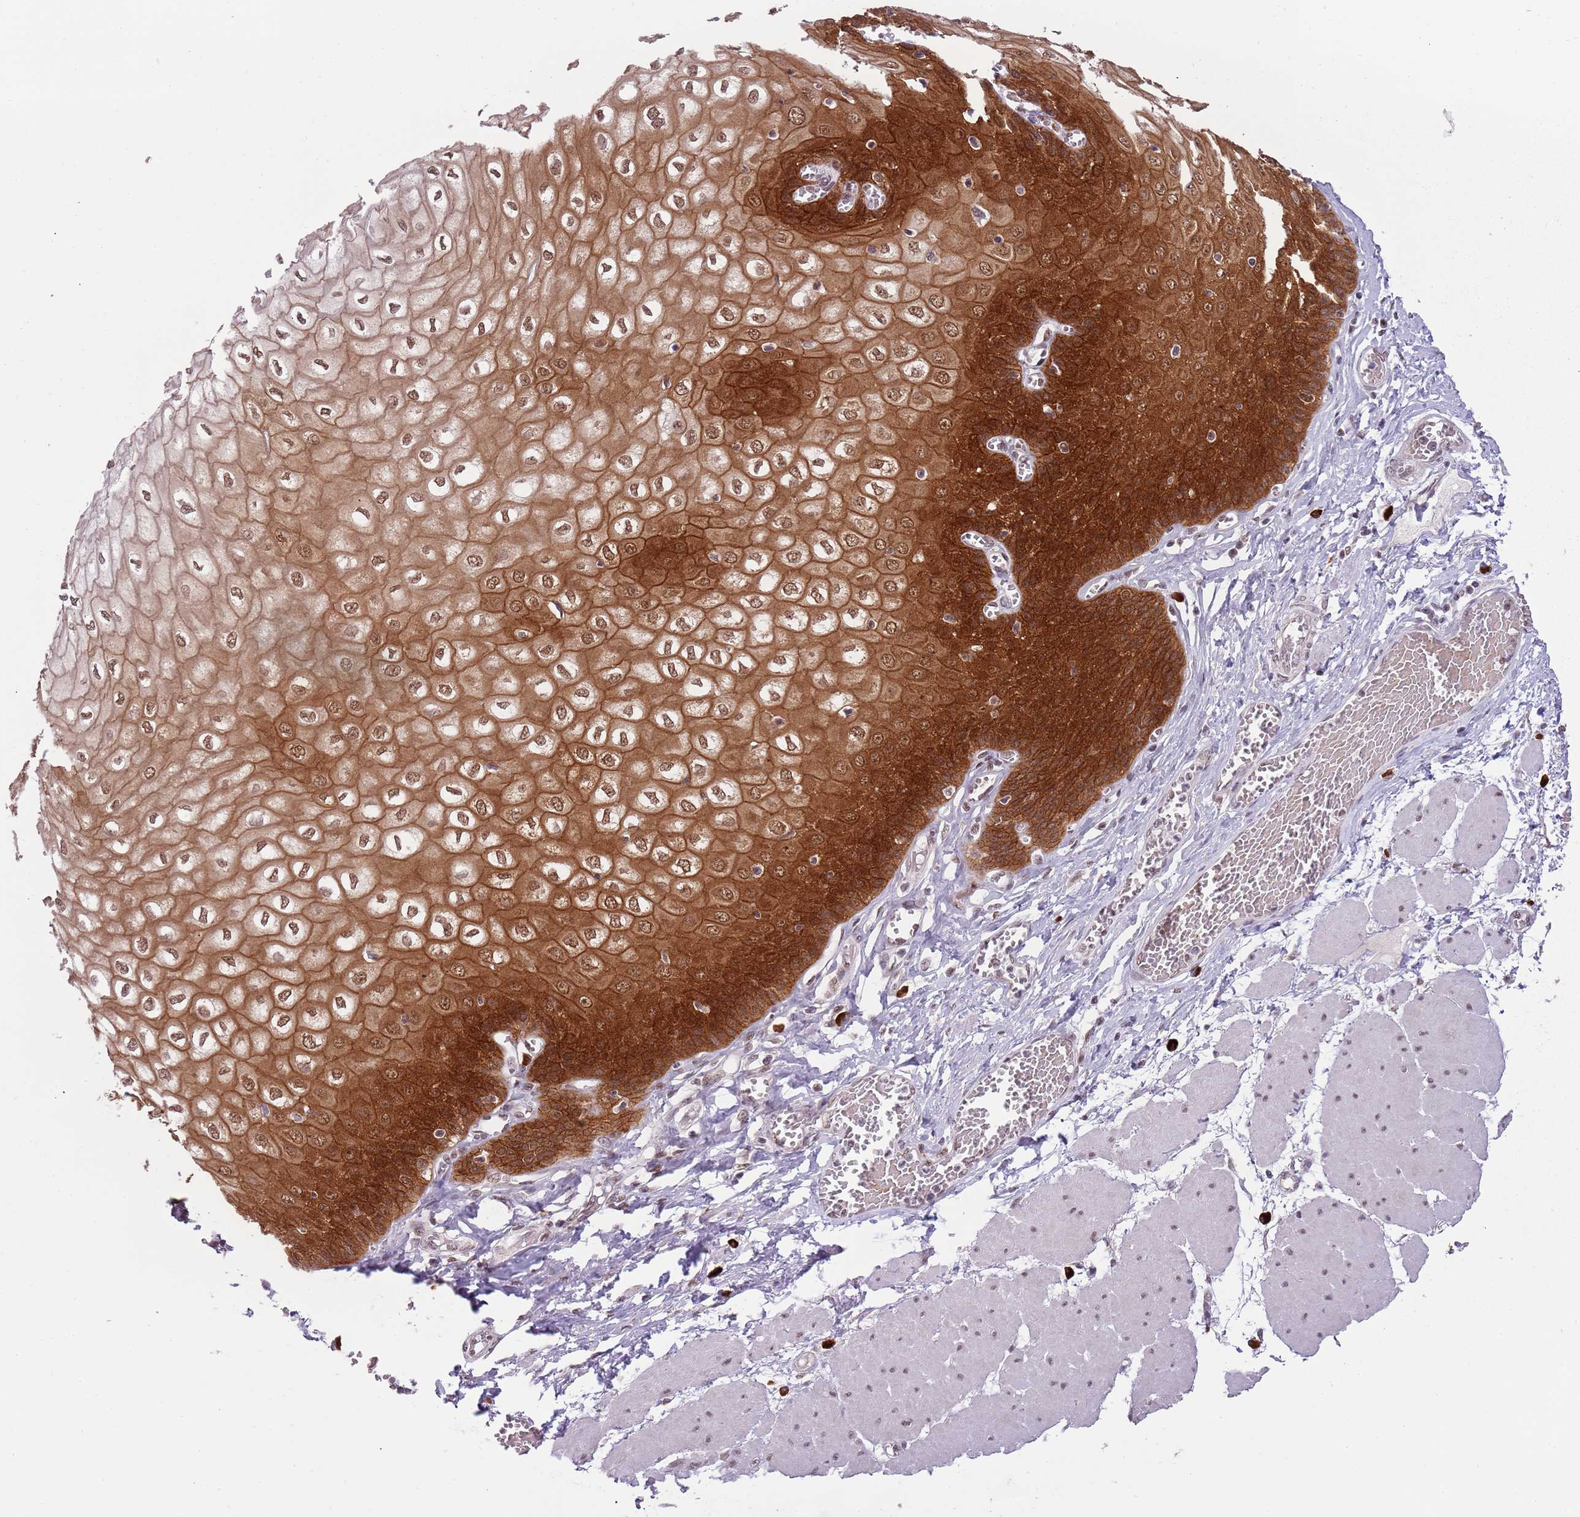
{"staining": {"intensity": "strong", "quantity": ">75%", "location": "cytoplasmic/membranous,nuclear"}, "tissue": "esophagus", "cell_type": "Squamous epithelial cells", "image_type": "normal", "snomed": [{"axis": "morphology", "description": "Normal tissue, NOS"}, {"axis": "topography", "description": "Esophagus"}], "caption": "Squamous epithelial cells display high levels of strong cytoplasmic/membranous,nuclear positivity in about >75% of cells in normal esophagus. The protein is shown in brown color, while the nuclei are stained blue.", "gene": "FAM120AOS", "patient": {"sex": "male", "age": 60}}